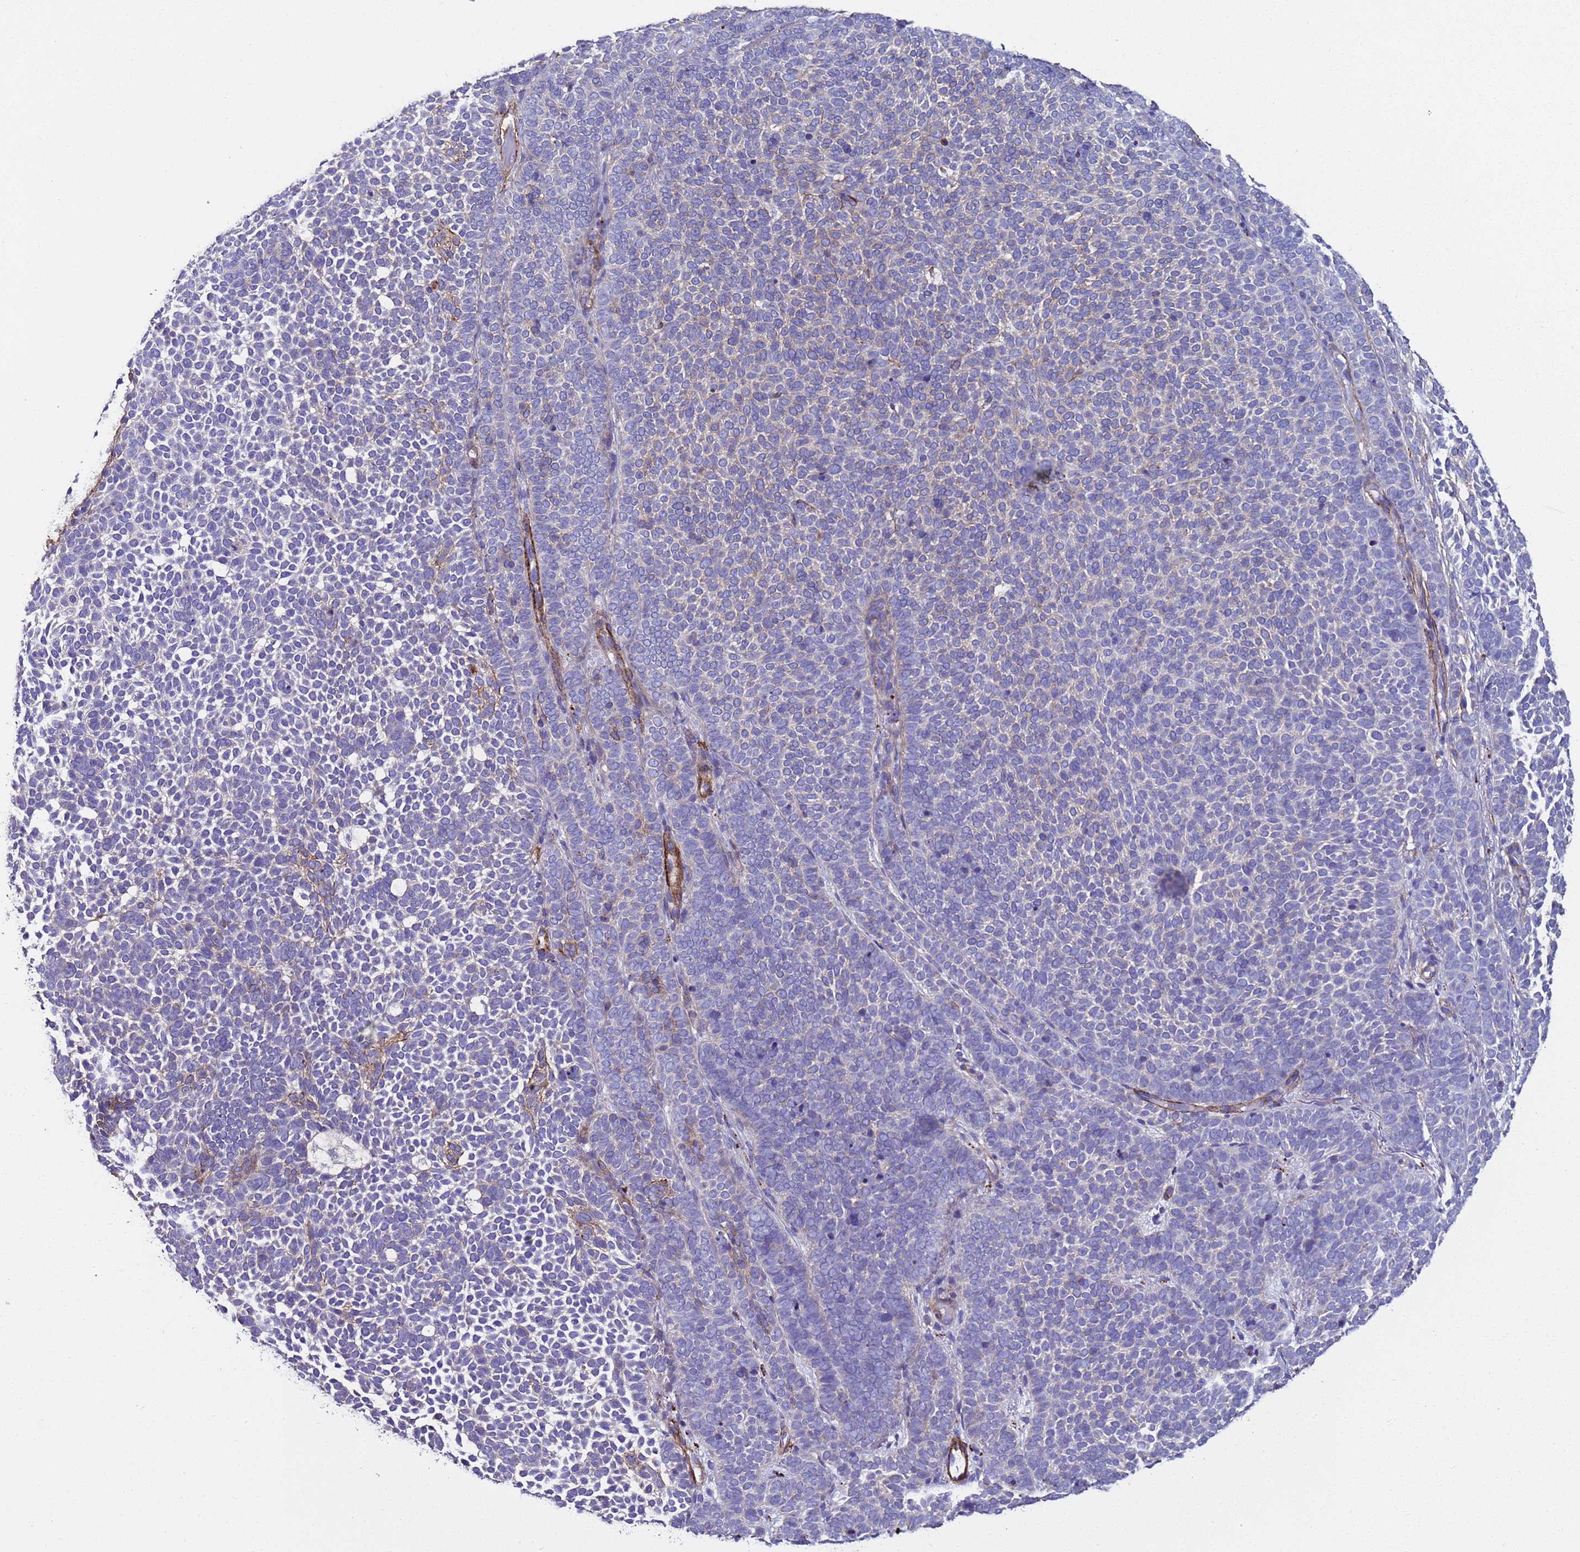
{"staining": {"intensity": "moderate", "quantity": "<25%", "location": "cytoplasmic/membranous"}, "tissue": "skin cancer", "cell_type": "Tumor cells", "image_type": "cancer", "snomed": [{"axis": "morphology", "description": "Basal cell carcinoma"}, {"axis": "topography", "description": "Skin"}], "caption": "A histopathology image of human skin cancer stained for a protein reveals moderate cytoplasmic/membranous brown staining in tumor cells. Using DAB (3,3'-diaminobenzidine) (brown) and hematoxylin (blue) stains, captured at high magnification using brightfield microscopy.", "gene": "RABL2B", "patient": {"sex": "female", "age": 77}}